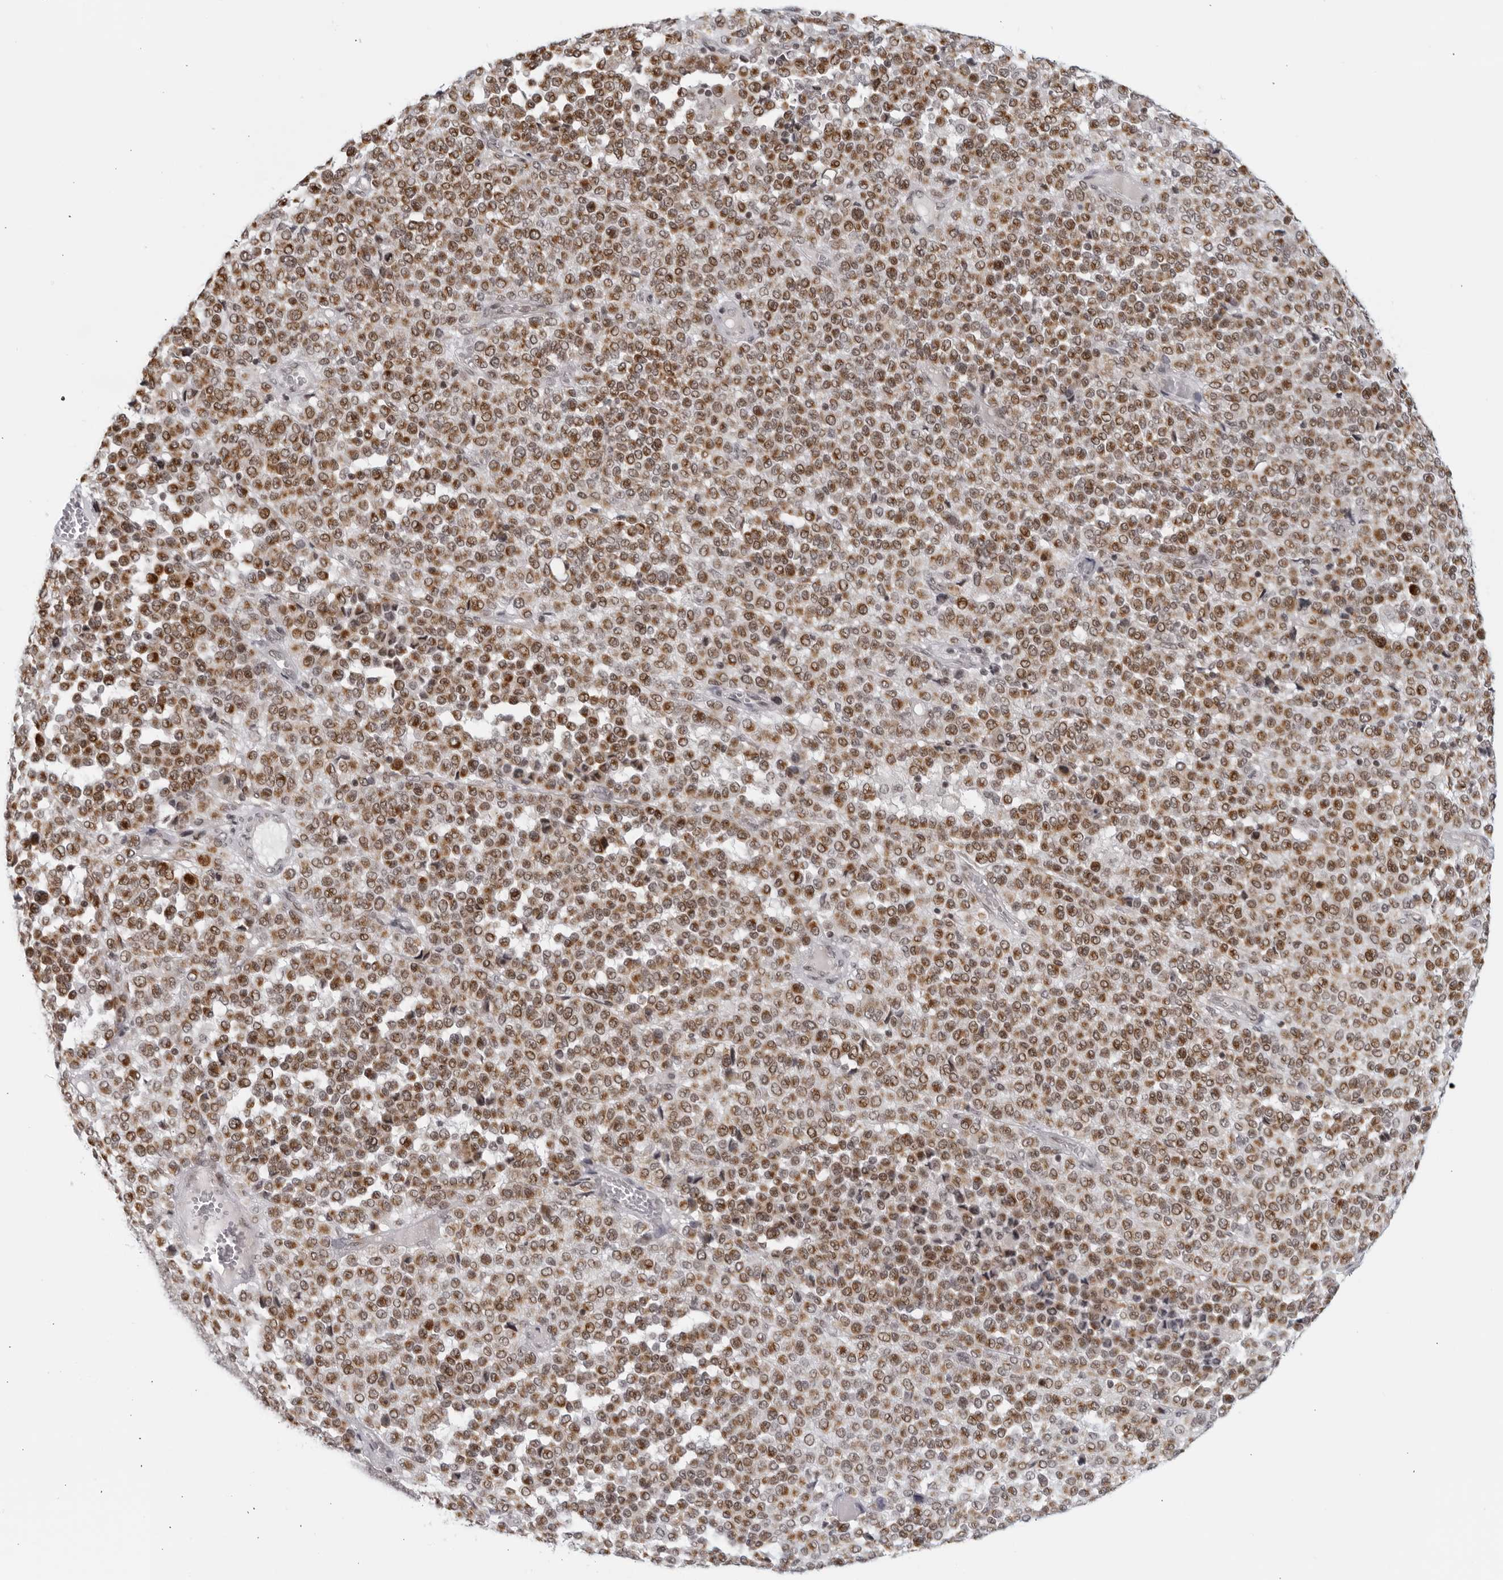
{"staining": {"intensity": "strong", "quantity": "25%-75%", "location": "cytoplasmic/membranous"}, "tissue": "melanoma", "cell_type": "Tumor cells", "image_type": "cancer", "snomed": [{"axis": "morphology", "description": "Malignant melanoma, Metastatic site"}, {"axis": "topography", "description": "Pancreas"}], "caption": "This photomicrograph reveals immunohistochemistry (IHC) staining of malignant melanoma (metastatic site), with high strong cytoplasmic/membranous expression in about 25%-75% of tumor cells.", "gene": "RAB11FIP3", "patient": {"sex": "female", "age": 30}}